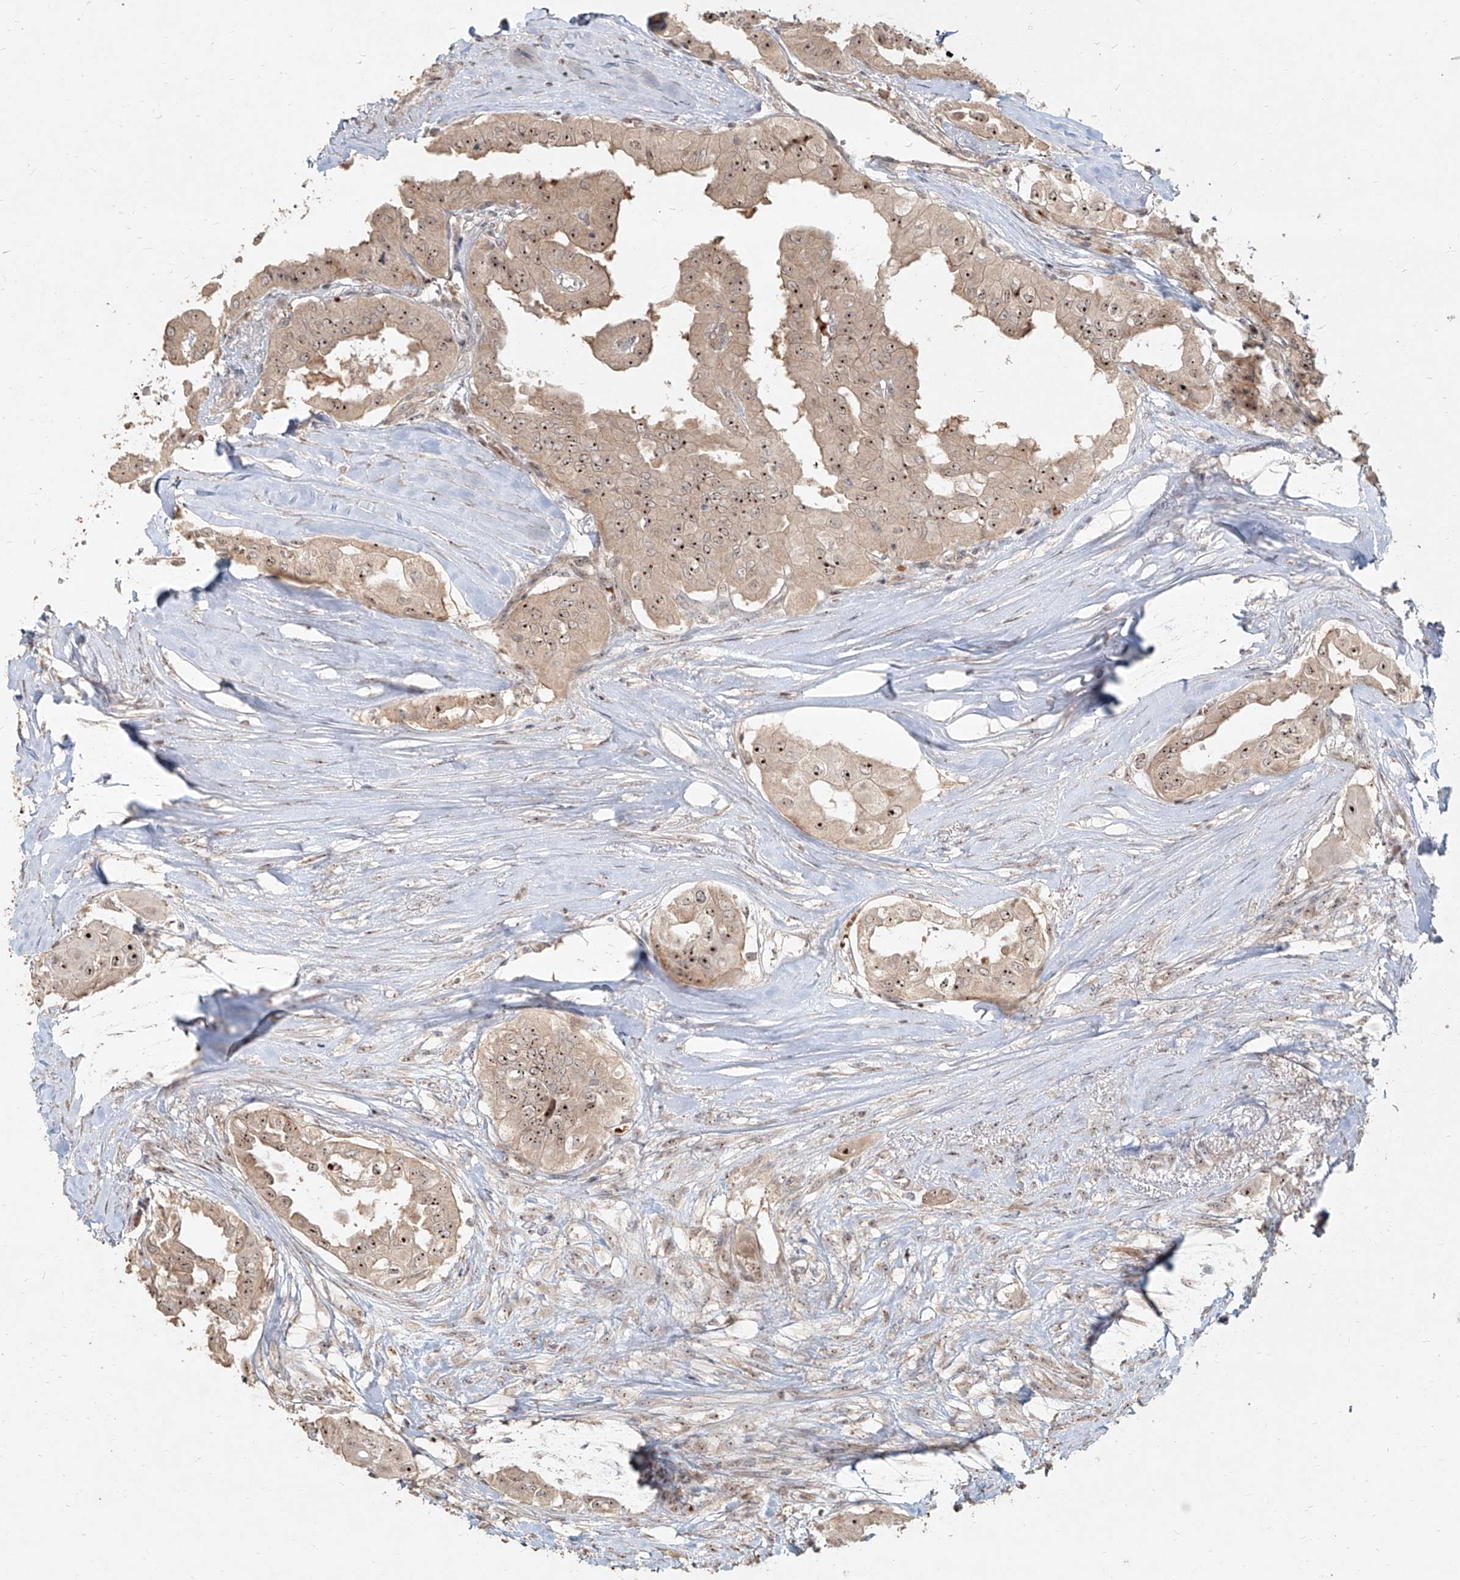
{"staining": {"intensity": "moderate", "quantity": ">75%", "location": "cytoplasmic/membranous,nuclear"}, "tissue": "thyroid cancer", "cell_type": "Tumor cells", "image_type": "cancer", "snomed": [{"axis": "morphology", "description": "Papillary adenocarcinoma, NOS"}, {"axis": "topography", "description": "Thyroid gland"}], "caption": "Immunohistochemistry (DAB) staining of thyroid papillary adenocarcinoma displays moderate cytoplasmic/membranous and nuclear protein staining in about >75% of tumor cells.", "gene": "BYSL", "patient": {"sex": "female", "age": 59}}